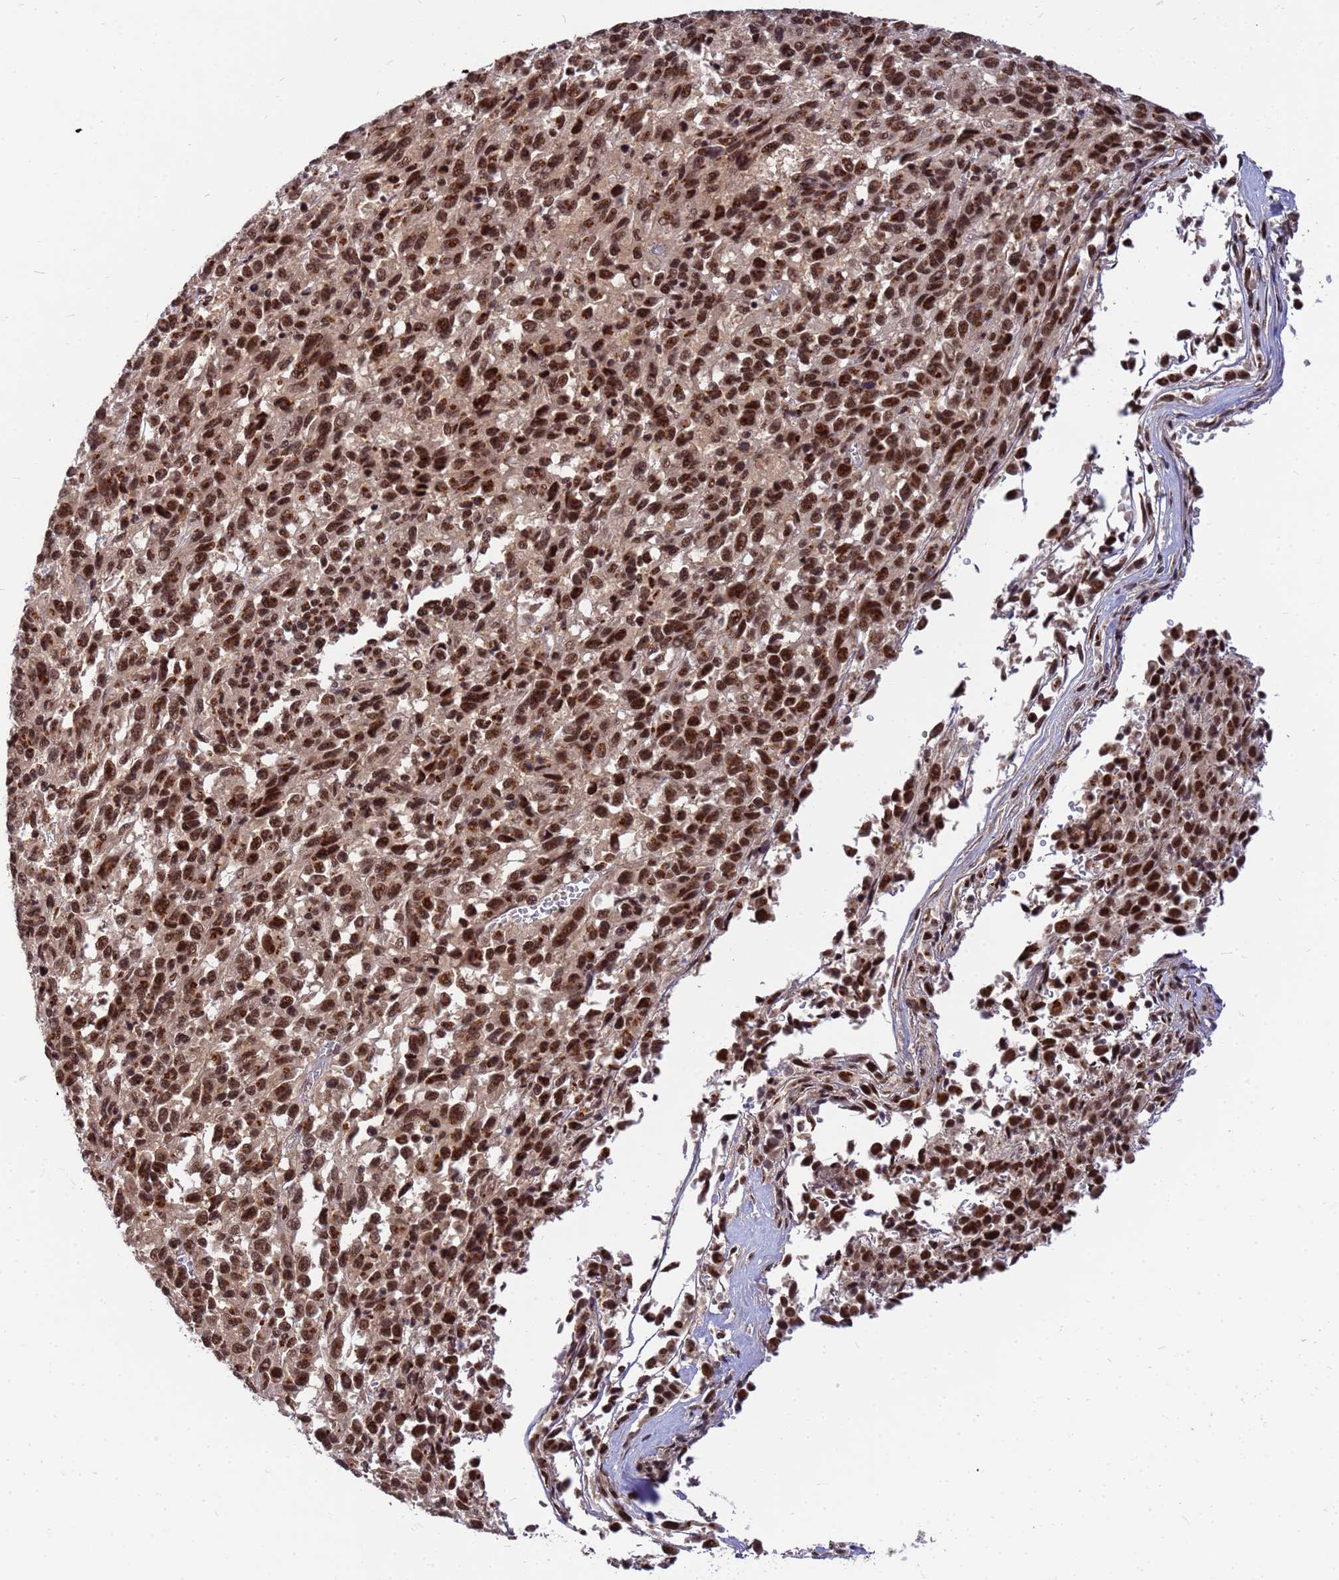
{"staining": {"intensity": "strong", "quantity": ">75%", "location": "cytoplasmic/membranous,nuclear"}, "tissue": "melanoma", "cell_type": "Tumor cells", "image_type": "cancer", "snomed": [{"axis": "morphology", "description": "Malignant melanoma, Metastatic site"}, {"axis": "topography", "description": "Lung"}], "caption": "Human melanoma stained with a protein marker shows strong staining in tumor cells.", "gene": "NCBP2", "patient": {"sex": "male", "age": 64}}